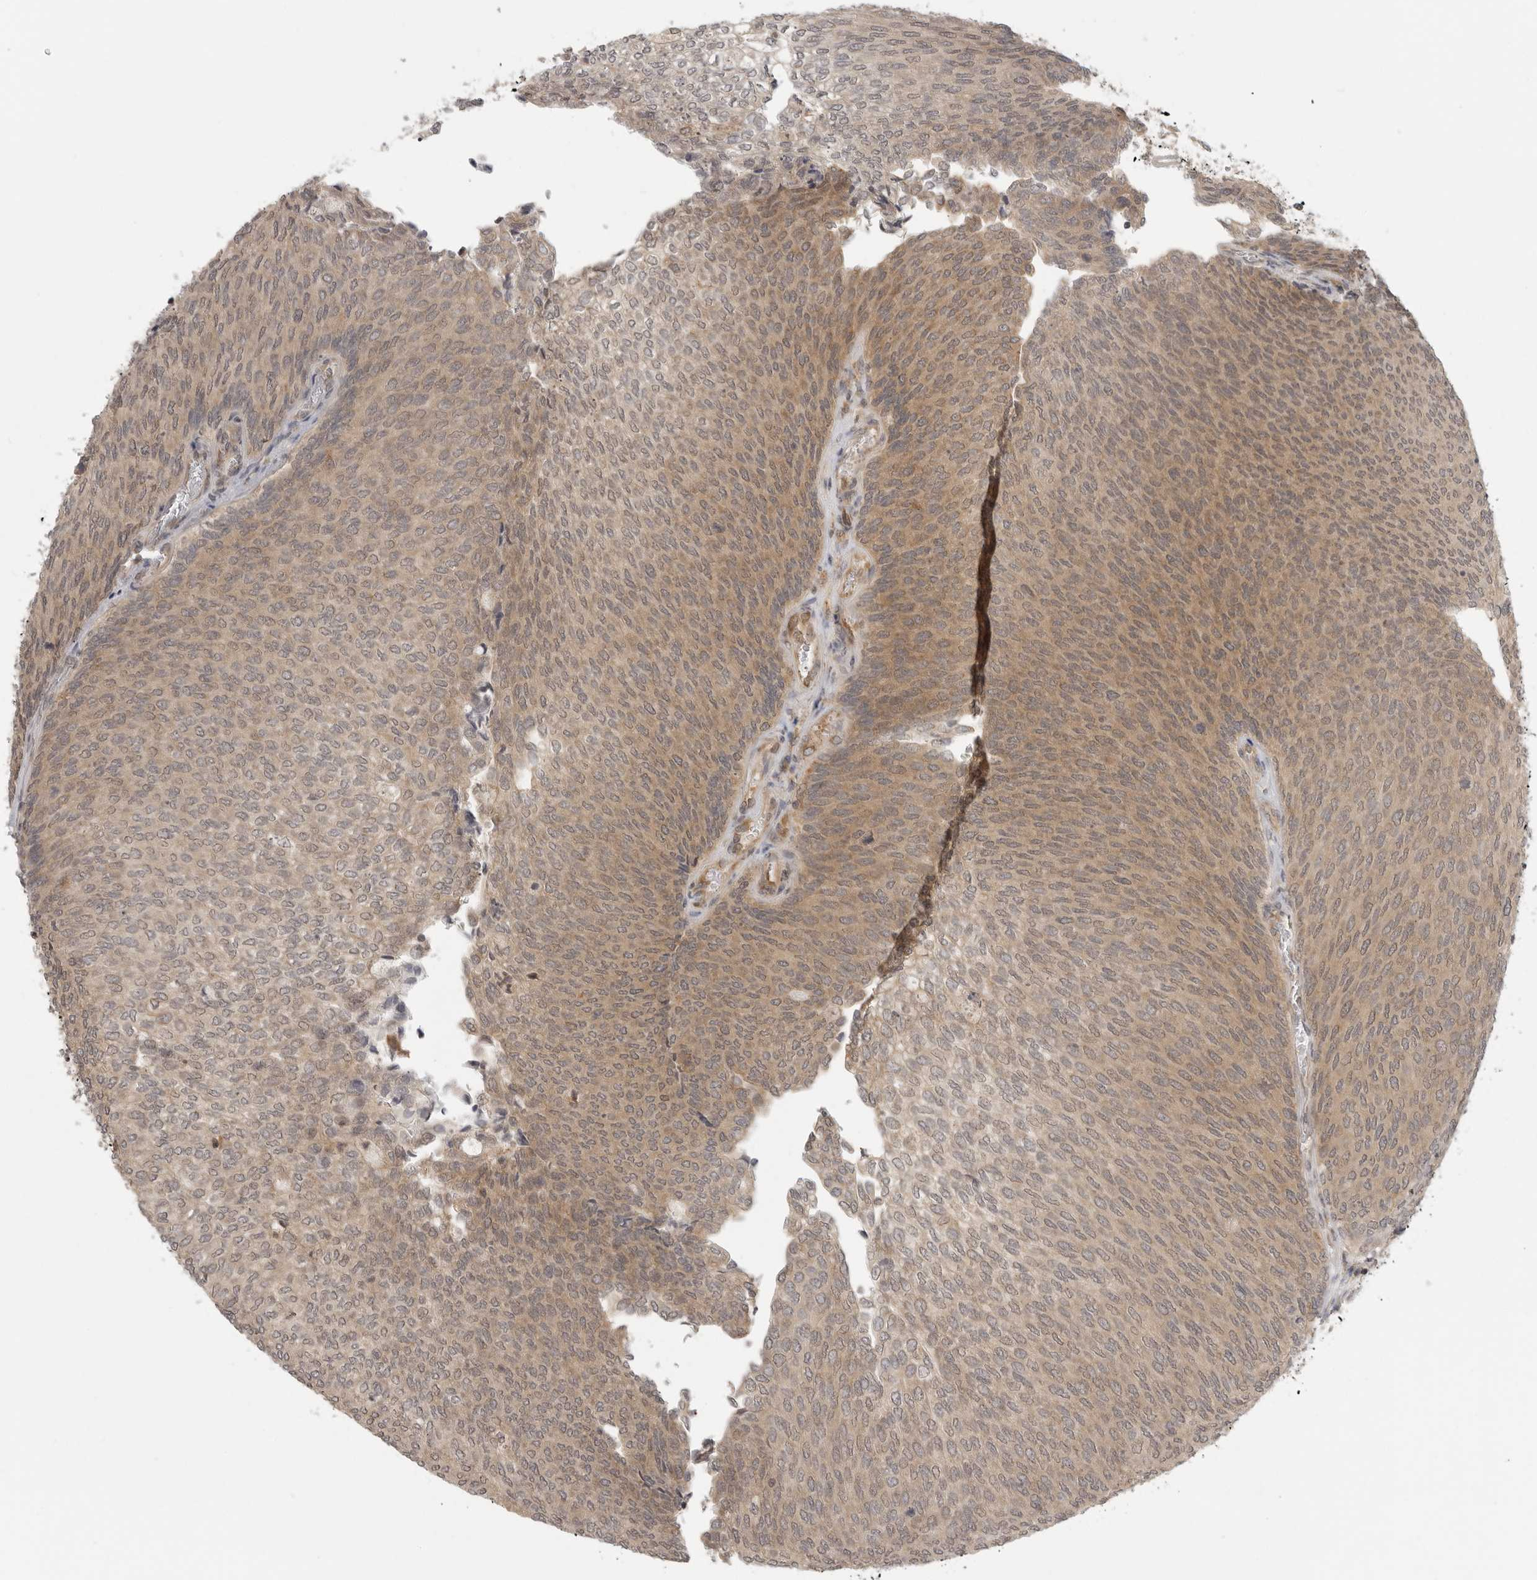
{"staining": {"intensity": "moderate", "quantity": ">75%", "location": "cytoplasmic/membranous,nuclear"}, "tissue": "urothelial cancer", "cell_type": "Tumor cells", "image_type": "cancer", "snomed": [{"axis": "morphology", "description": "Urothelial carcinoma, Low grade"}, {"axis": "topography", "description": "Urinary bladder"}], "caption": "A histopathology image showing moderate cytoplasmic/membranous and nuclear expression in approximately >75% of tumor cells in urothelial cancer, as visualized by brown immunohistochemical staining.", "gene": "PRRC2A", "patient": {"sex": "female", "age": 79}}